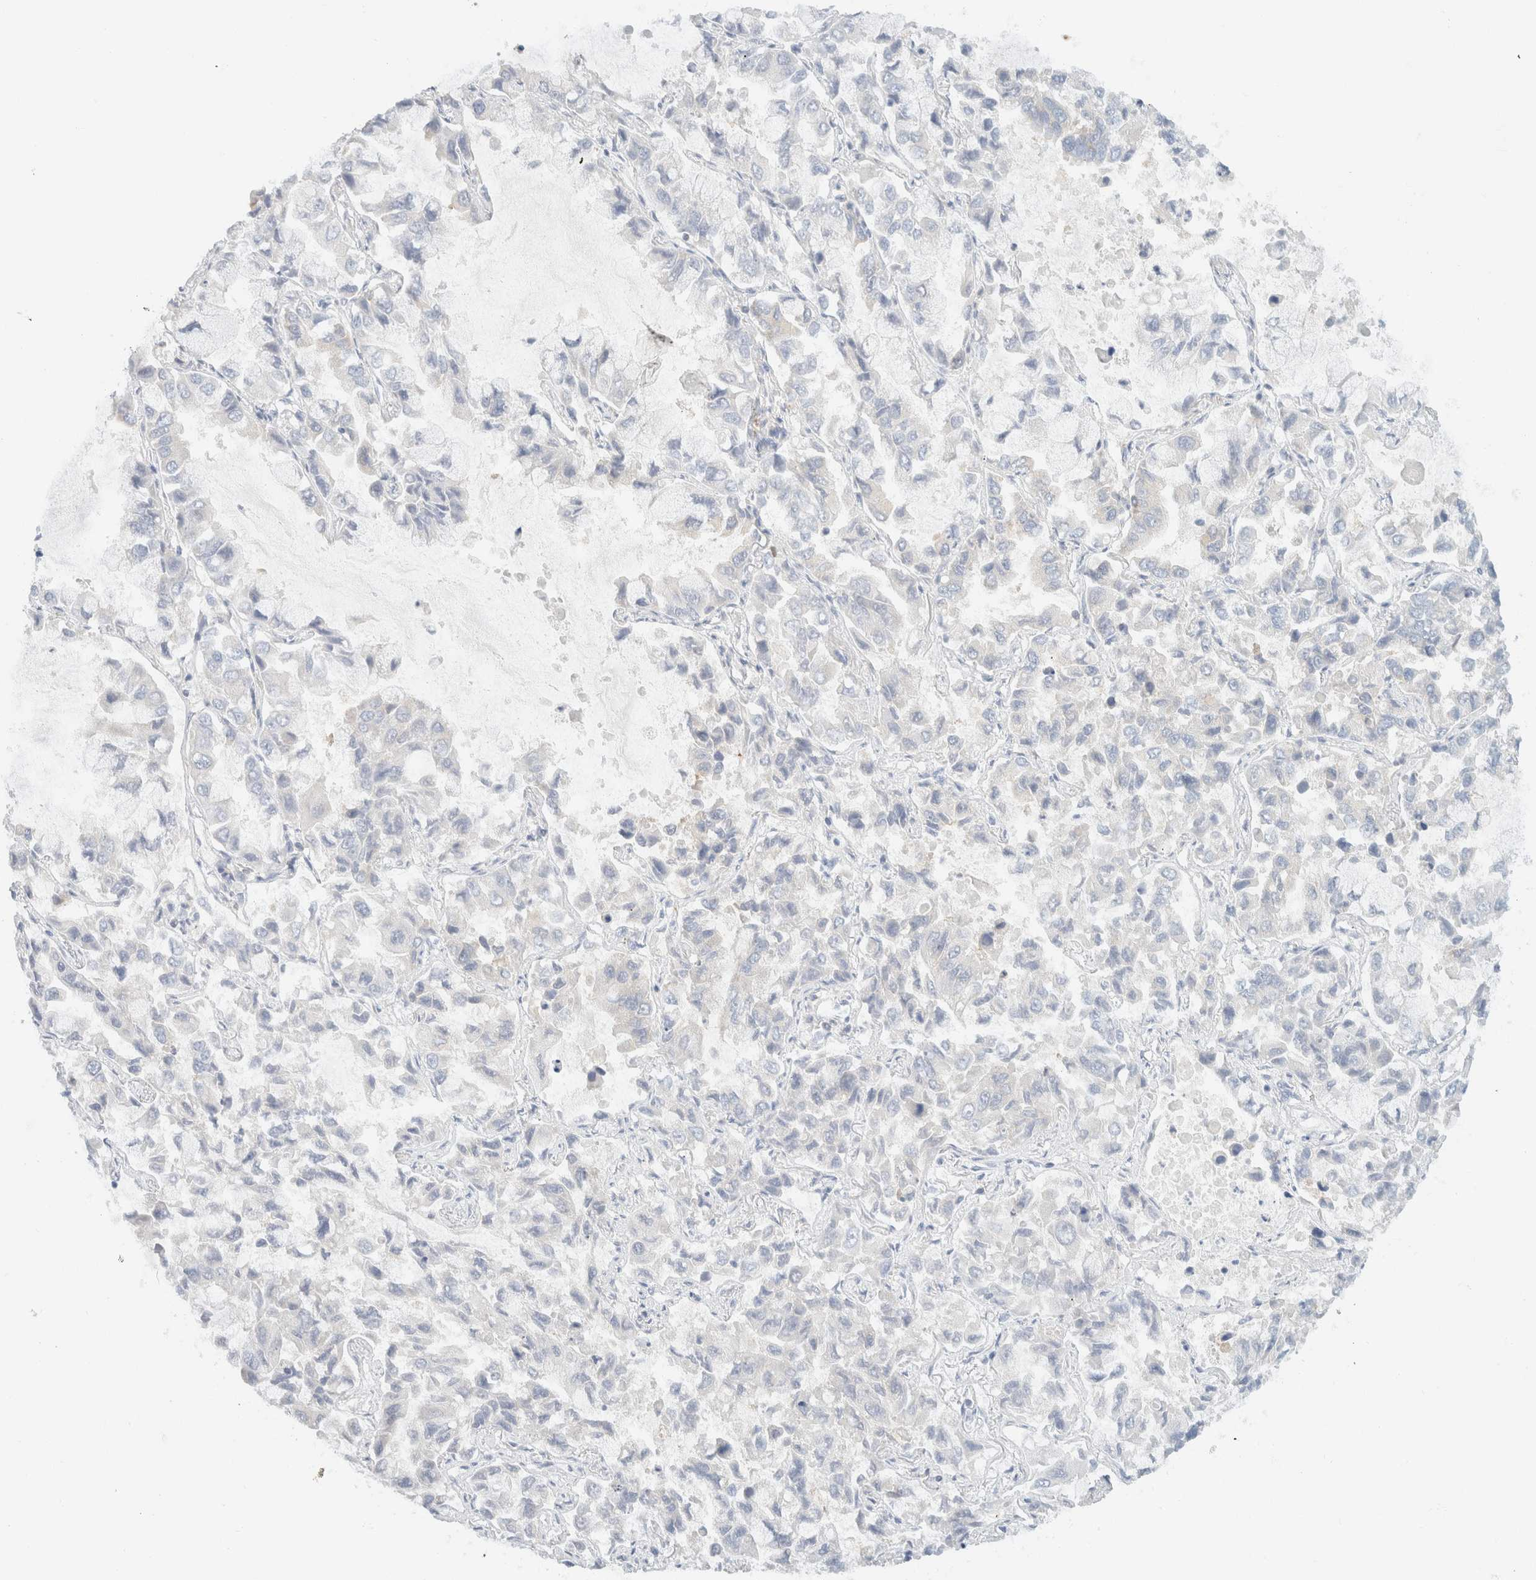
{"staining": {"intensity": "negative", "quantity": "none", "location": "none"}, "tissue": "lung cancer", "cell_type": "Tumor cells", "image_type": "cancer", "snomed": [{"axis": "morphology", "description": "Adenocarcinoma, NOS"}, {"axis": "topography", "description": "Lung"}], "caption": "High magnification brightfield microscopy of lung cancer stained with DAB (3,3'-diaminobenzidine) (brown) and counterstained with hematoxylin (blue): tumor cells show no significant staining.", "gene": "SH3GLB2", "patient": {"sex": "male", "age": 64}}